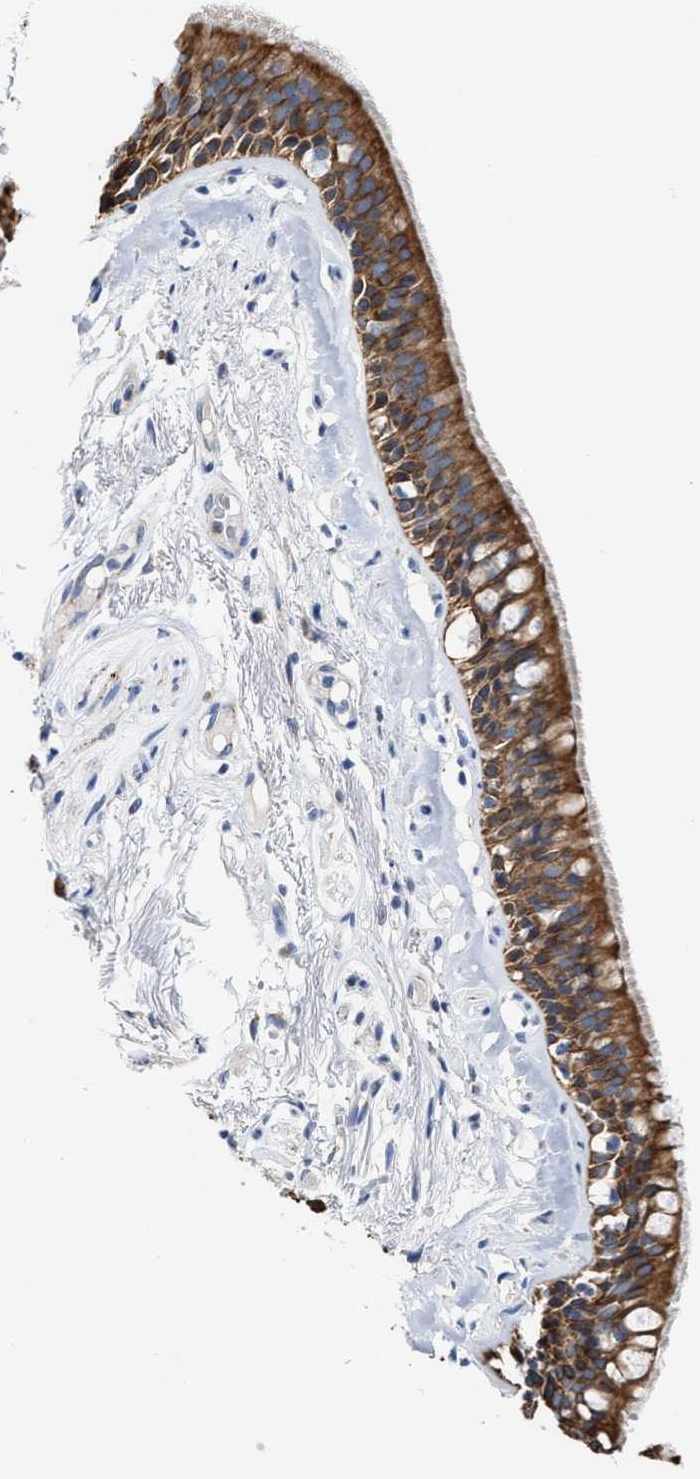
{"staining": {"intensity": "moderate", "quantity": ">75%", "location": "cytoplasmic/membranous"}, "tissue": "bronchus", "cell_type": "Respiratory epithelial cells", "image_type": "normal", "snomed": [{"axis": "morphology", "description": "Normal tissue, NOS"}, {"axis": "topography", "description": "Cartilage tissue"}], "caption": "Immunohistochemical staining of normal human bronchus demonstrates medium levels of moderate cytoplasmic/membranous staining in approximately >75% of respiratory epithelial cells.", "gene": "JAG1", "patient": {"sex": "female", "age": 63}}